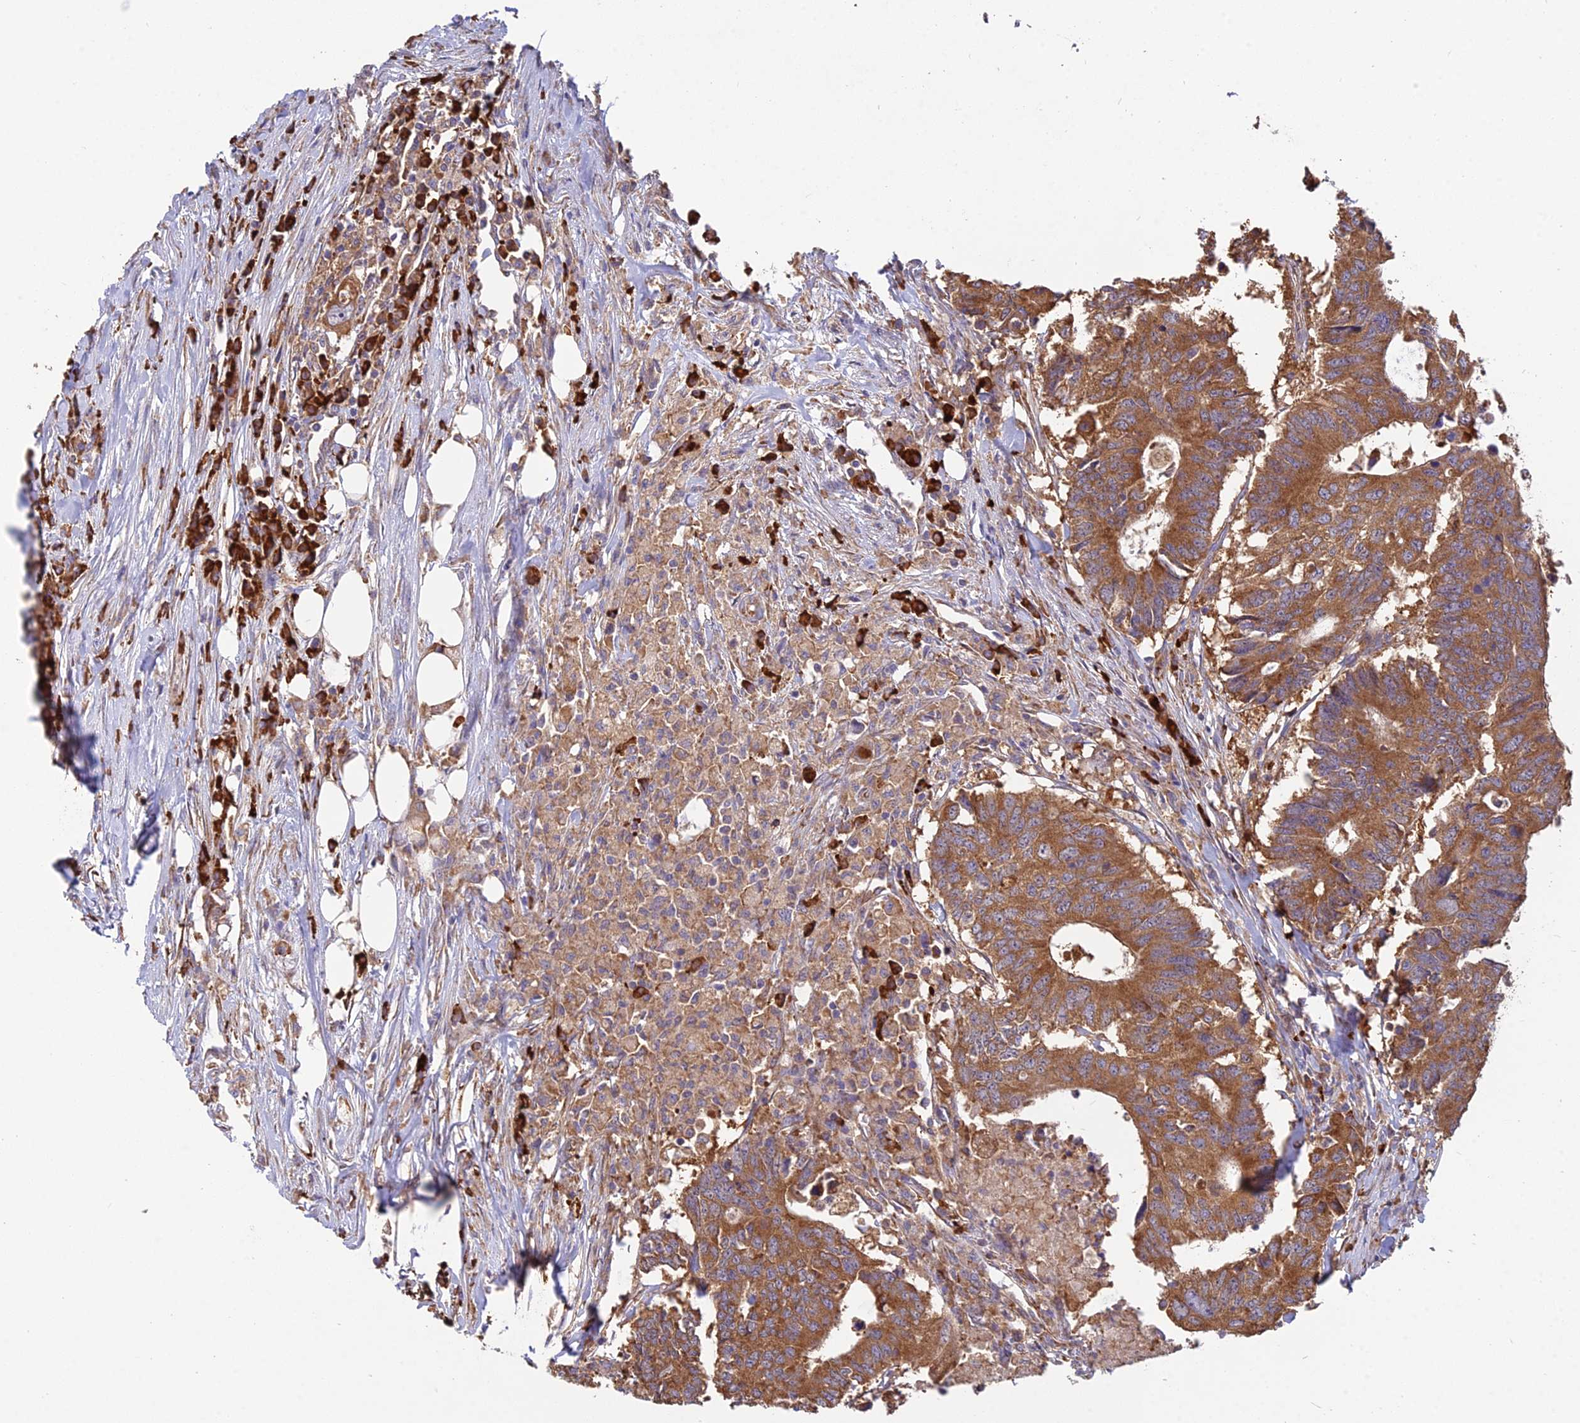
{"staining": {"intensity": "moderate", "quantity": ">75%", "location": "cytoplasmic/membranous"}, "tissue": "colorectal cancer", "cell_type": "Tumor cells", "image_type": "cancer", "snomed": [{"axis": "morphology", "description": "Adenocarcinoma, NOS"}, {"axis": "topography", "description": "Colon"}], "caption": "Immunohistochemical staining of colorectal adenocarcinoma displays medium levels of moderate cytoplasmic/membranous positivity in about >75% of tumor cells. (Stains: DAB (3,3'-diaminobenzidine) in brown, nuclei in blue, Microscopy: brightfield microscopy at high magnification).", "gene": "NXNL2", "patient": {"sex": "male", "age": 71}}